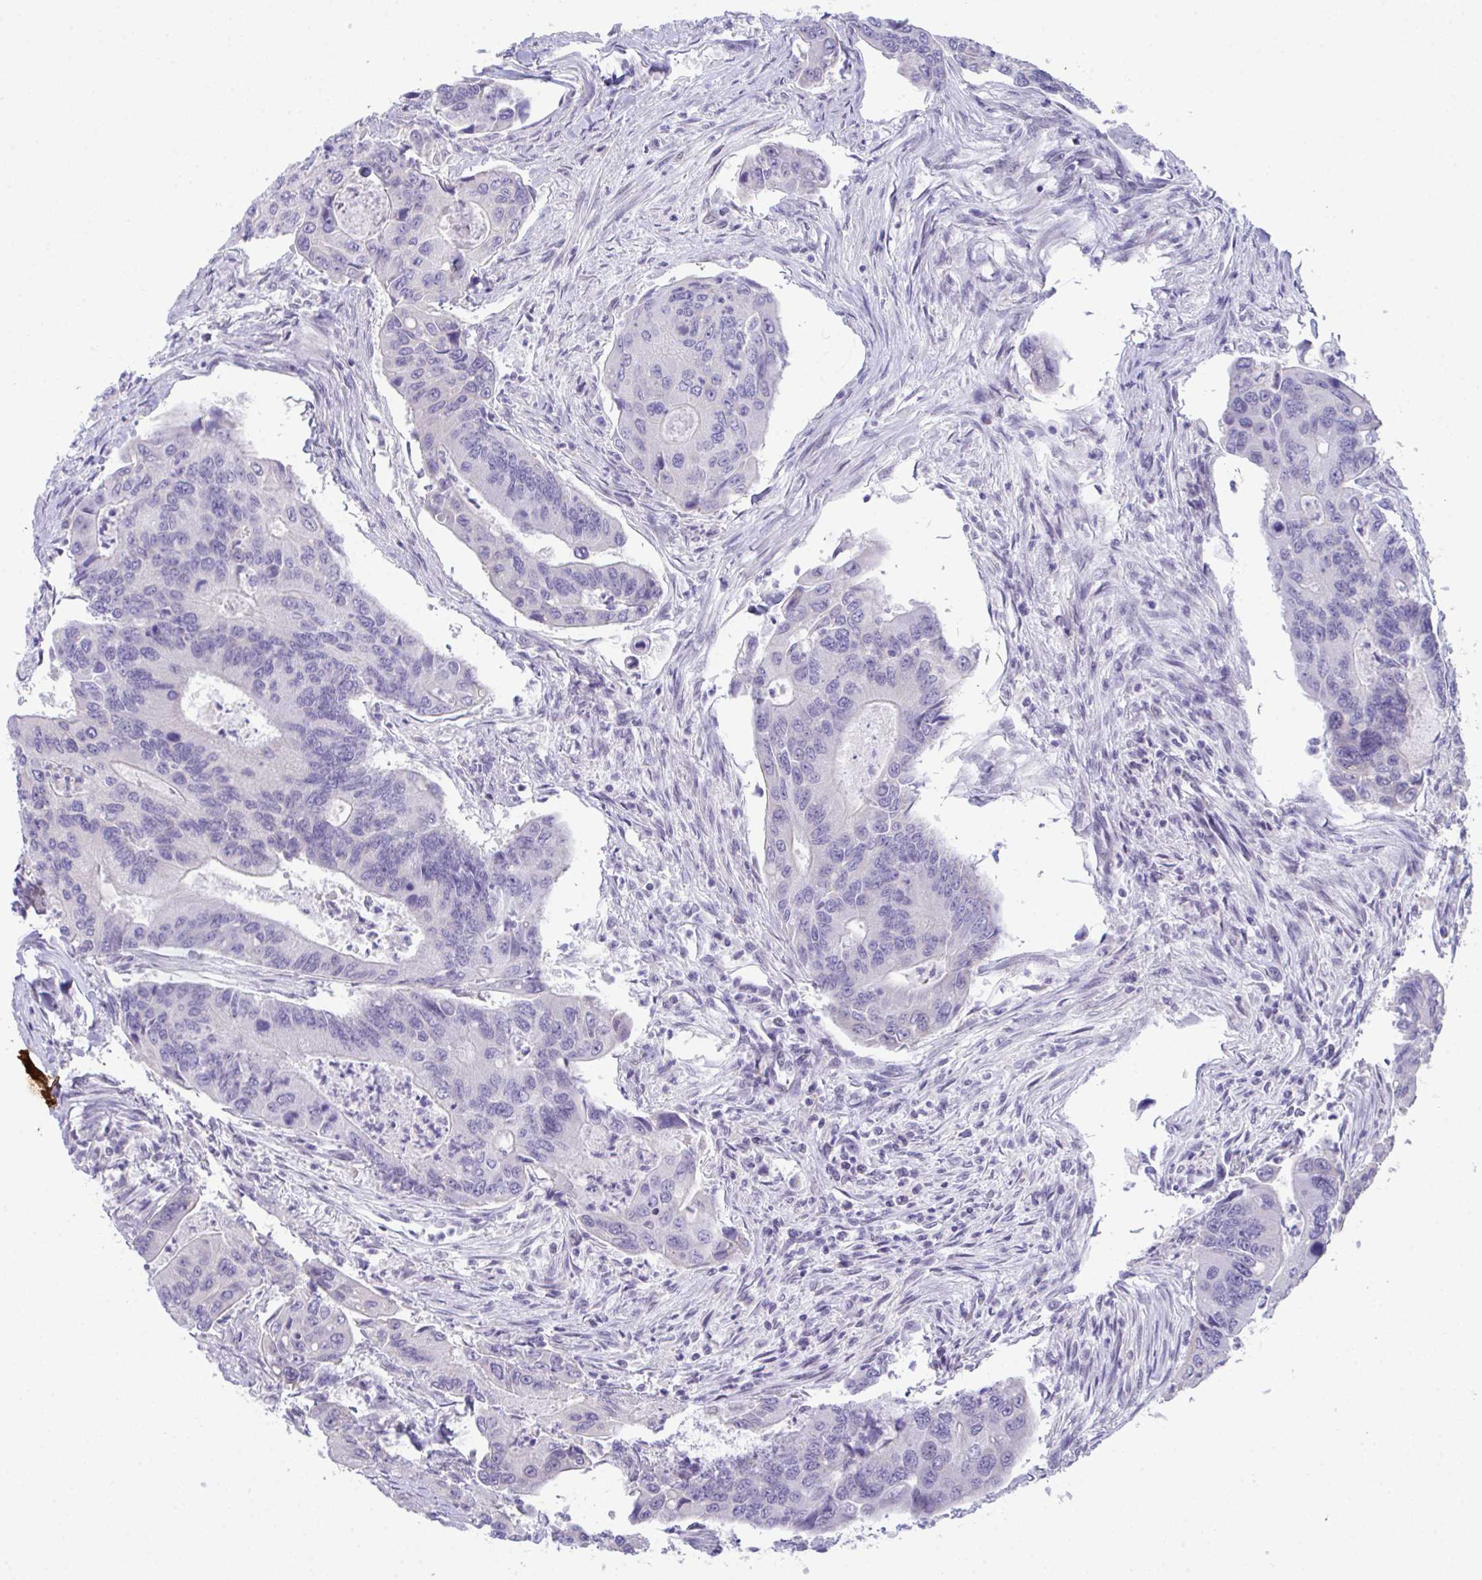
{"staining": {"intensity": "negative", "quantity": "none", "location": "none"}, "tissue": "colorectal cancer", "cell_type": "Tumor cells", "image_type": "cancer", "snomed": [{"axis": "morphology", "description": "Adenocarcinoma, NOS"}, {"axis": "topography", "description": "Colon"}], "caption": "There is no significant staining in tumor cells of colorectal adenocarcinoma. (Brightfield microscopy of DAB immunohistochemistry at high magnification).", "gene": "ATP6V0D2", "patient": {"sex": "female", "age": 67}}